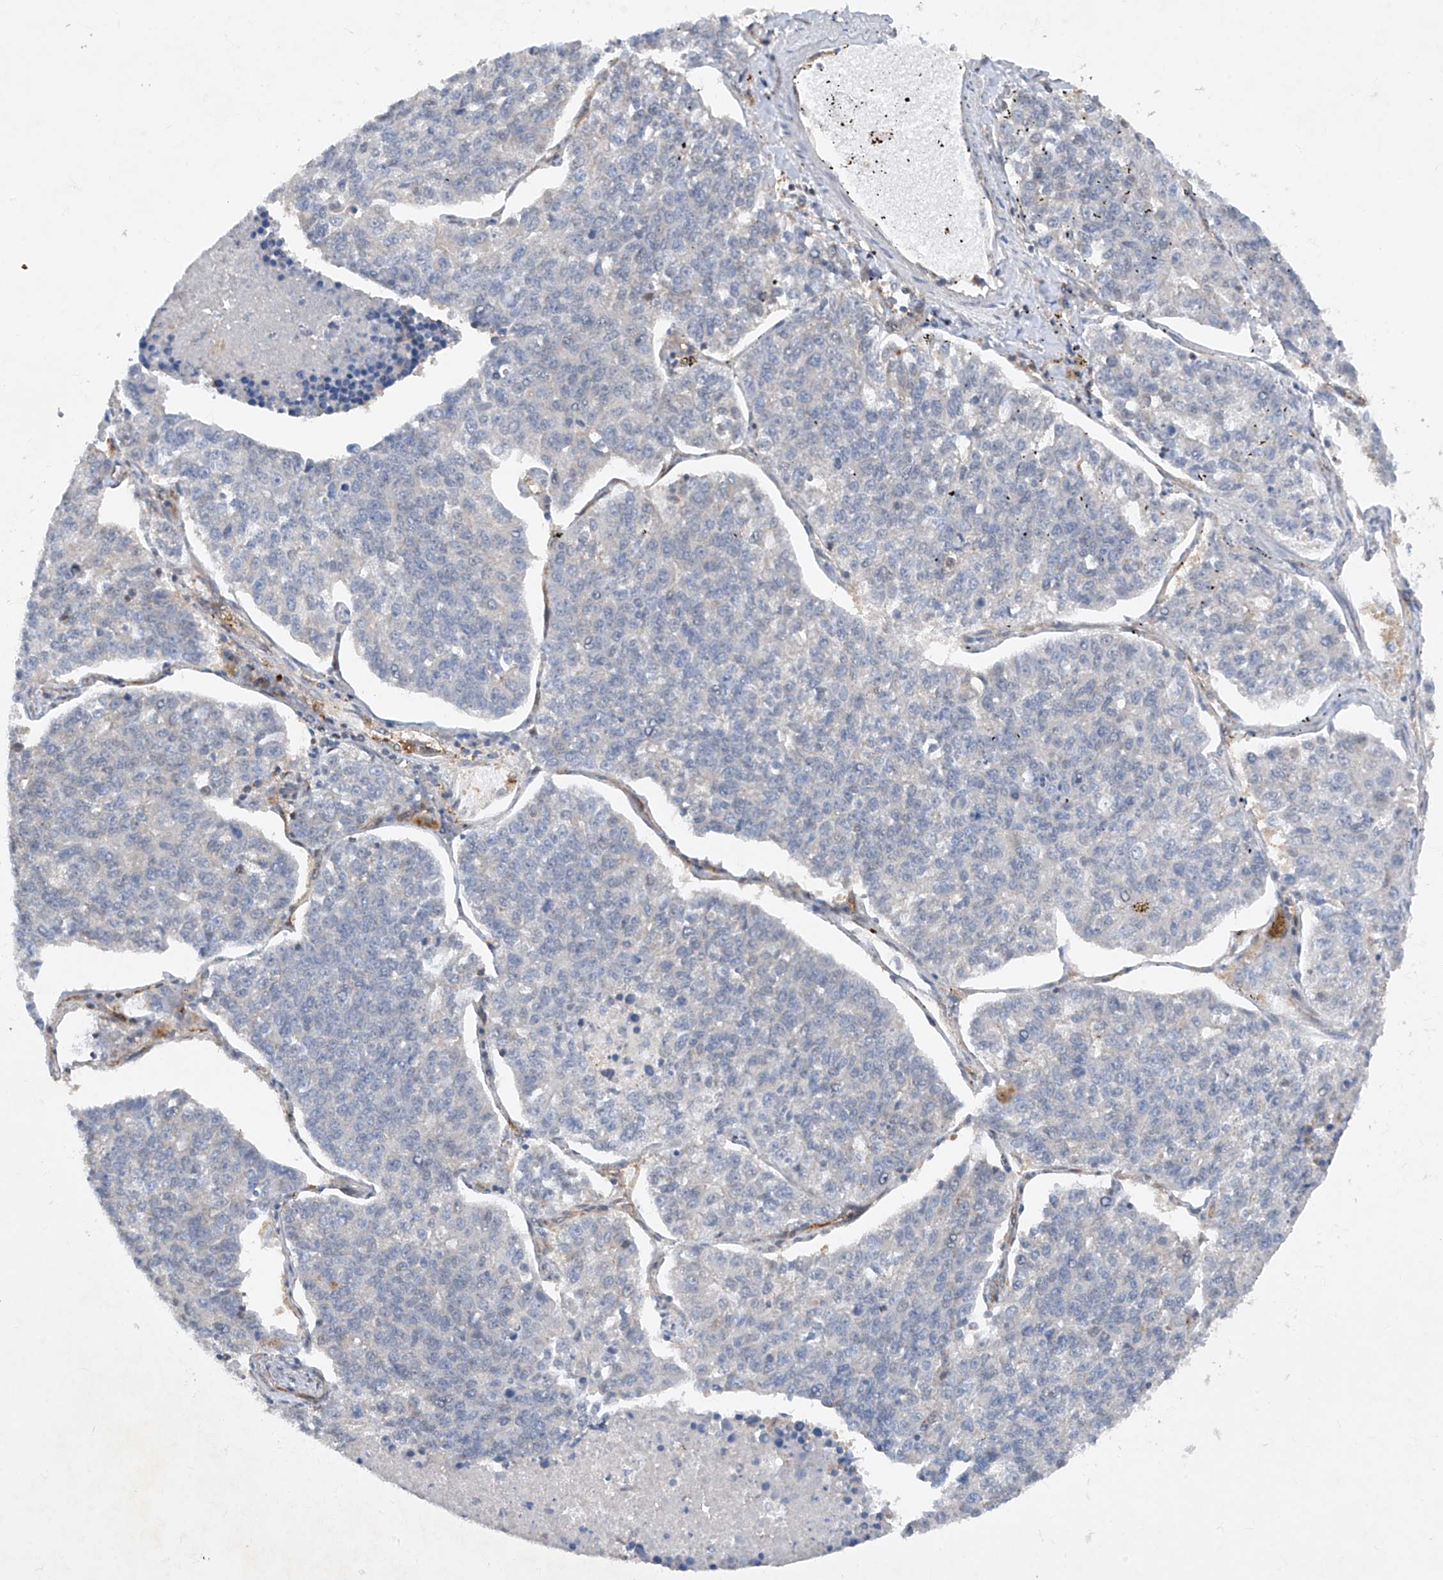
{"staining": {"intensity": "negative", "quantity": "none", "location": "none"}, "tissue": "lung cancer", "cell_type": "Tumor cells", "image_type": "cancer", "snomed": [{"axis": "morphology", "description": "Adenocarcinoma, NOS"}, {"axis": "topography", "description": "Lung"}], "caption": "Lung adenocarcinoma was stained to show a protein in brown. There is no significant expression in tumor cells. (DAB IHC with hematoxylin counter stain).", "gene": "ZNF358", "patient": {"sex": "male", "age": 49}}